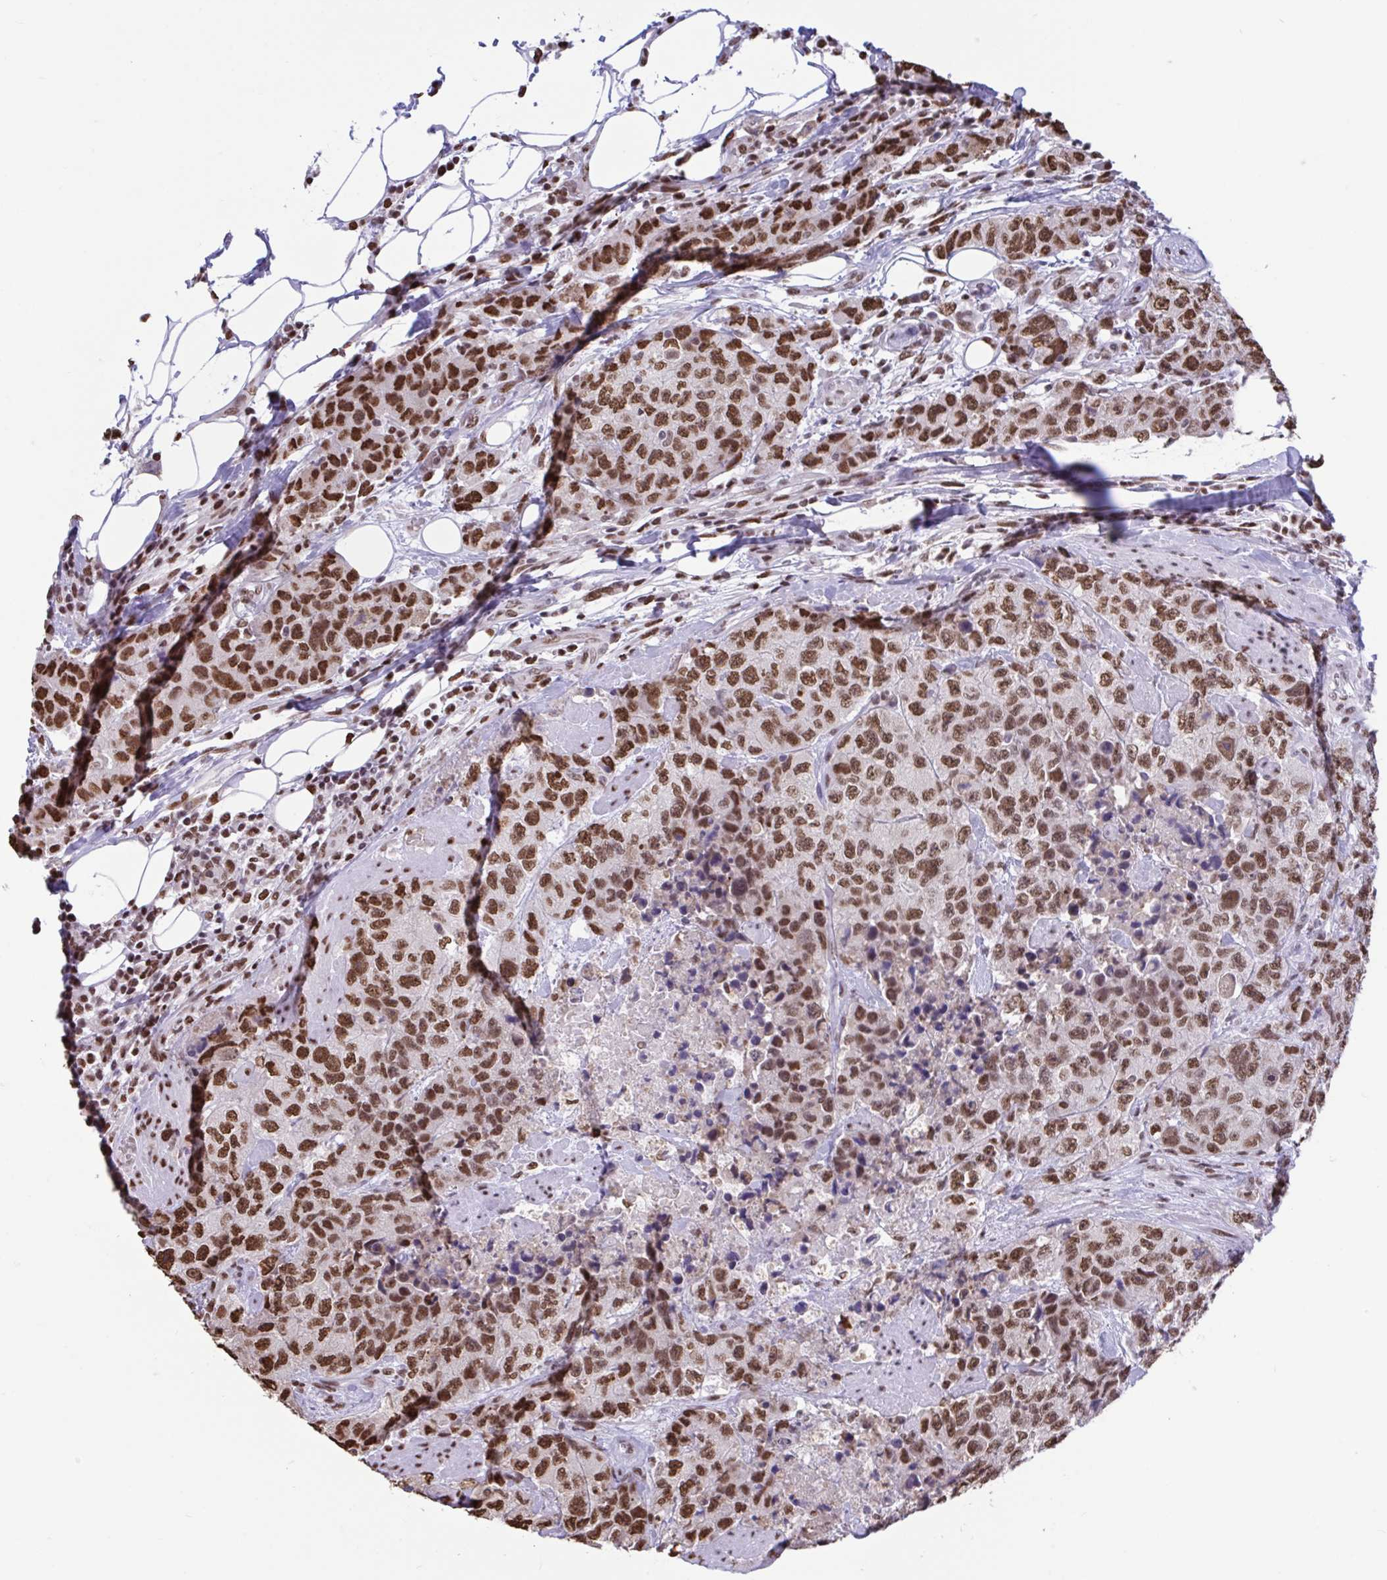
{"staining": {"intensity": "strong", "quantity": ">75%", "location": "nuclear"}, "tissue": "urothelial cancer", "cell_type": "Tumor cells", "image_type": "cancer", "snomed": [{"axis": "morphology", "description": "Urothelial carcinoma, High grade"}, {"axis": "topography", "description": "Urinary bladder"}], "caption": "Immunohistochemical staining of human high-grade urothelial carcinoma reveals strong nuclear protein expression in about >75% of tumor cells.", "gene": "HNRNPDL", "patient": {"sex": "female", "age": 78}}